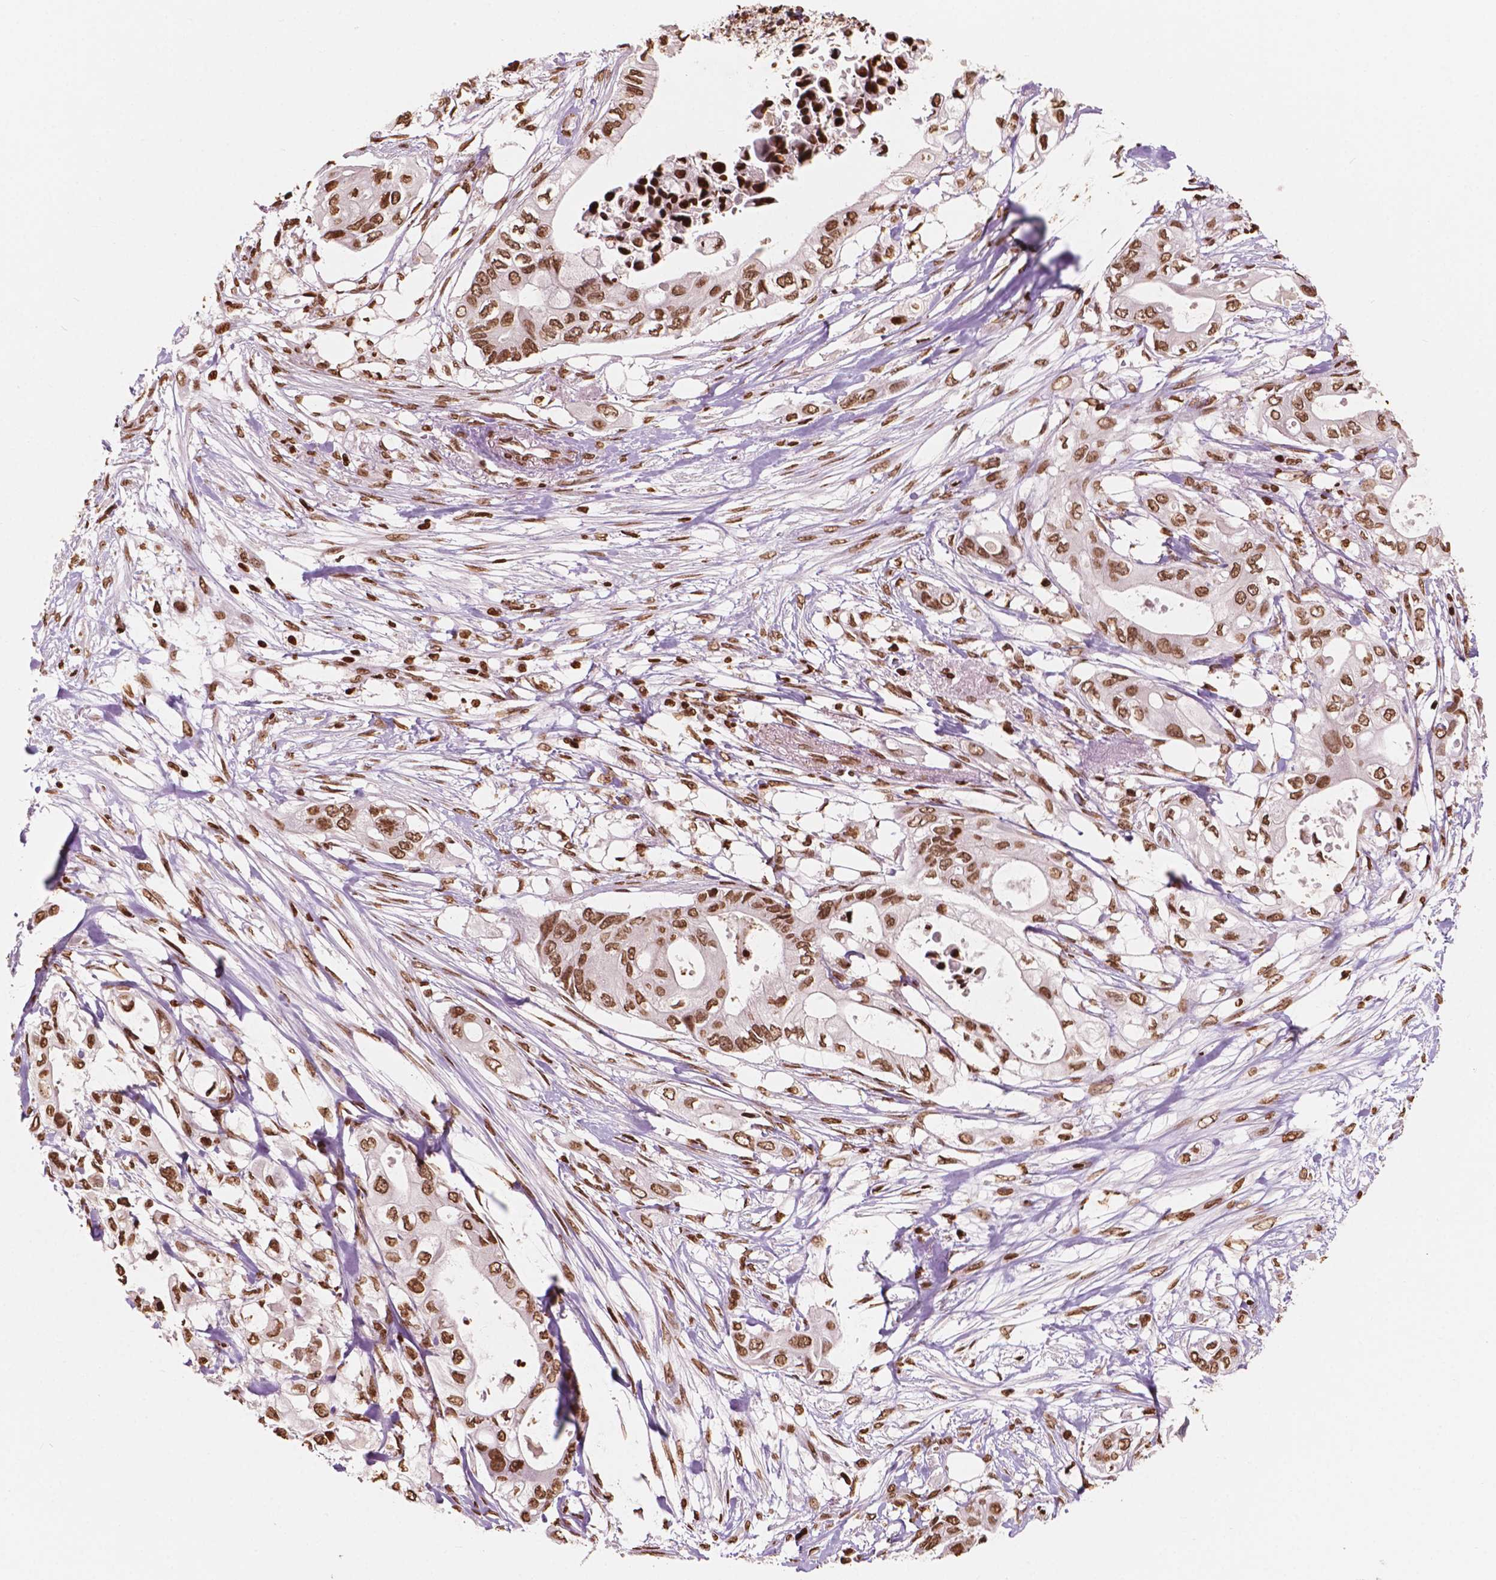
{"staining": {"intensity": "moderate", "quantity": ">75%", "location": "nuclear"}, "tissue": "pancreatic cancer", "cell_type": "Tumor cells", "image_type": "cancer", "snomed": [{"axis": "morphology", "description": "Adenocarcinoma, NOS"}, {"axis": "topography", "description": "Pancreas"}], "caption": "A histopathology image showing moderate nuclear positivity in about >75% of tumor cells in pancreatic cancer (adenocarcinoma), as visualized by brown immunohistochemical staining.", "gene": "H3C7", "patient": {"sex": "female", "age": 63}}